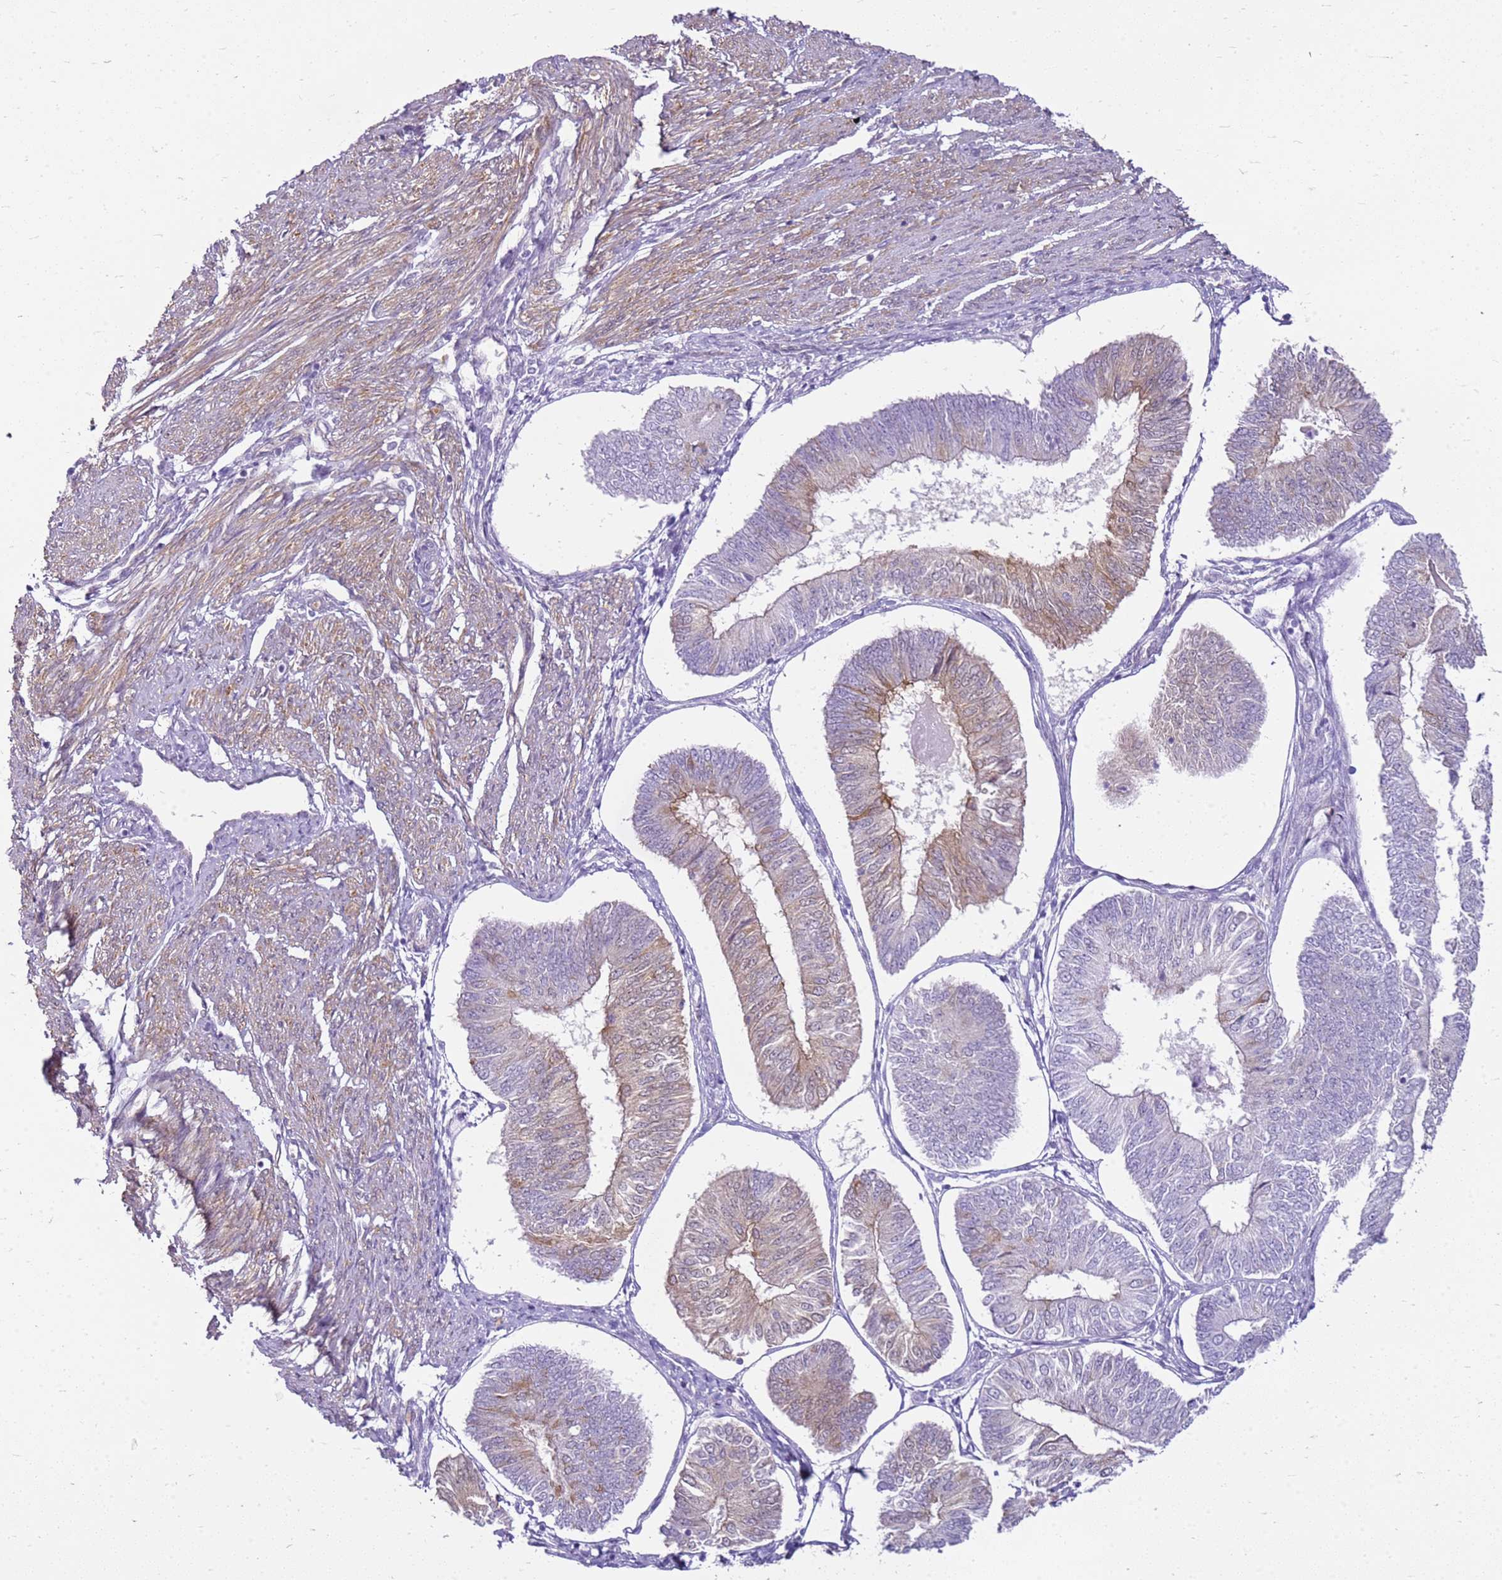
{"staining": {"intensity": "weak", "quantity": "<25%", "location": "cytoplasmic/membranous"}, "tissue": "endometrial cancer", "cell_type": "Tumor cells", "image_type": "cancer", "snomed": [{"axis": "morphology", "description": "Adenocarcinoma, NOS"}, {"axis": "topography", "description": "Endometrium"}], "caption": "This is a histopathology image of immunohistochemistry (IHC) staining of adenocarcinoma (endometrial), which shows no positivity in tumor cells.", "gene": "HSPB1", "patient": {"sex": "female", "age": 58}}